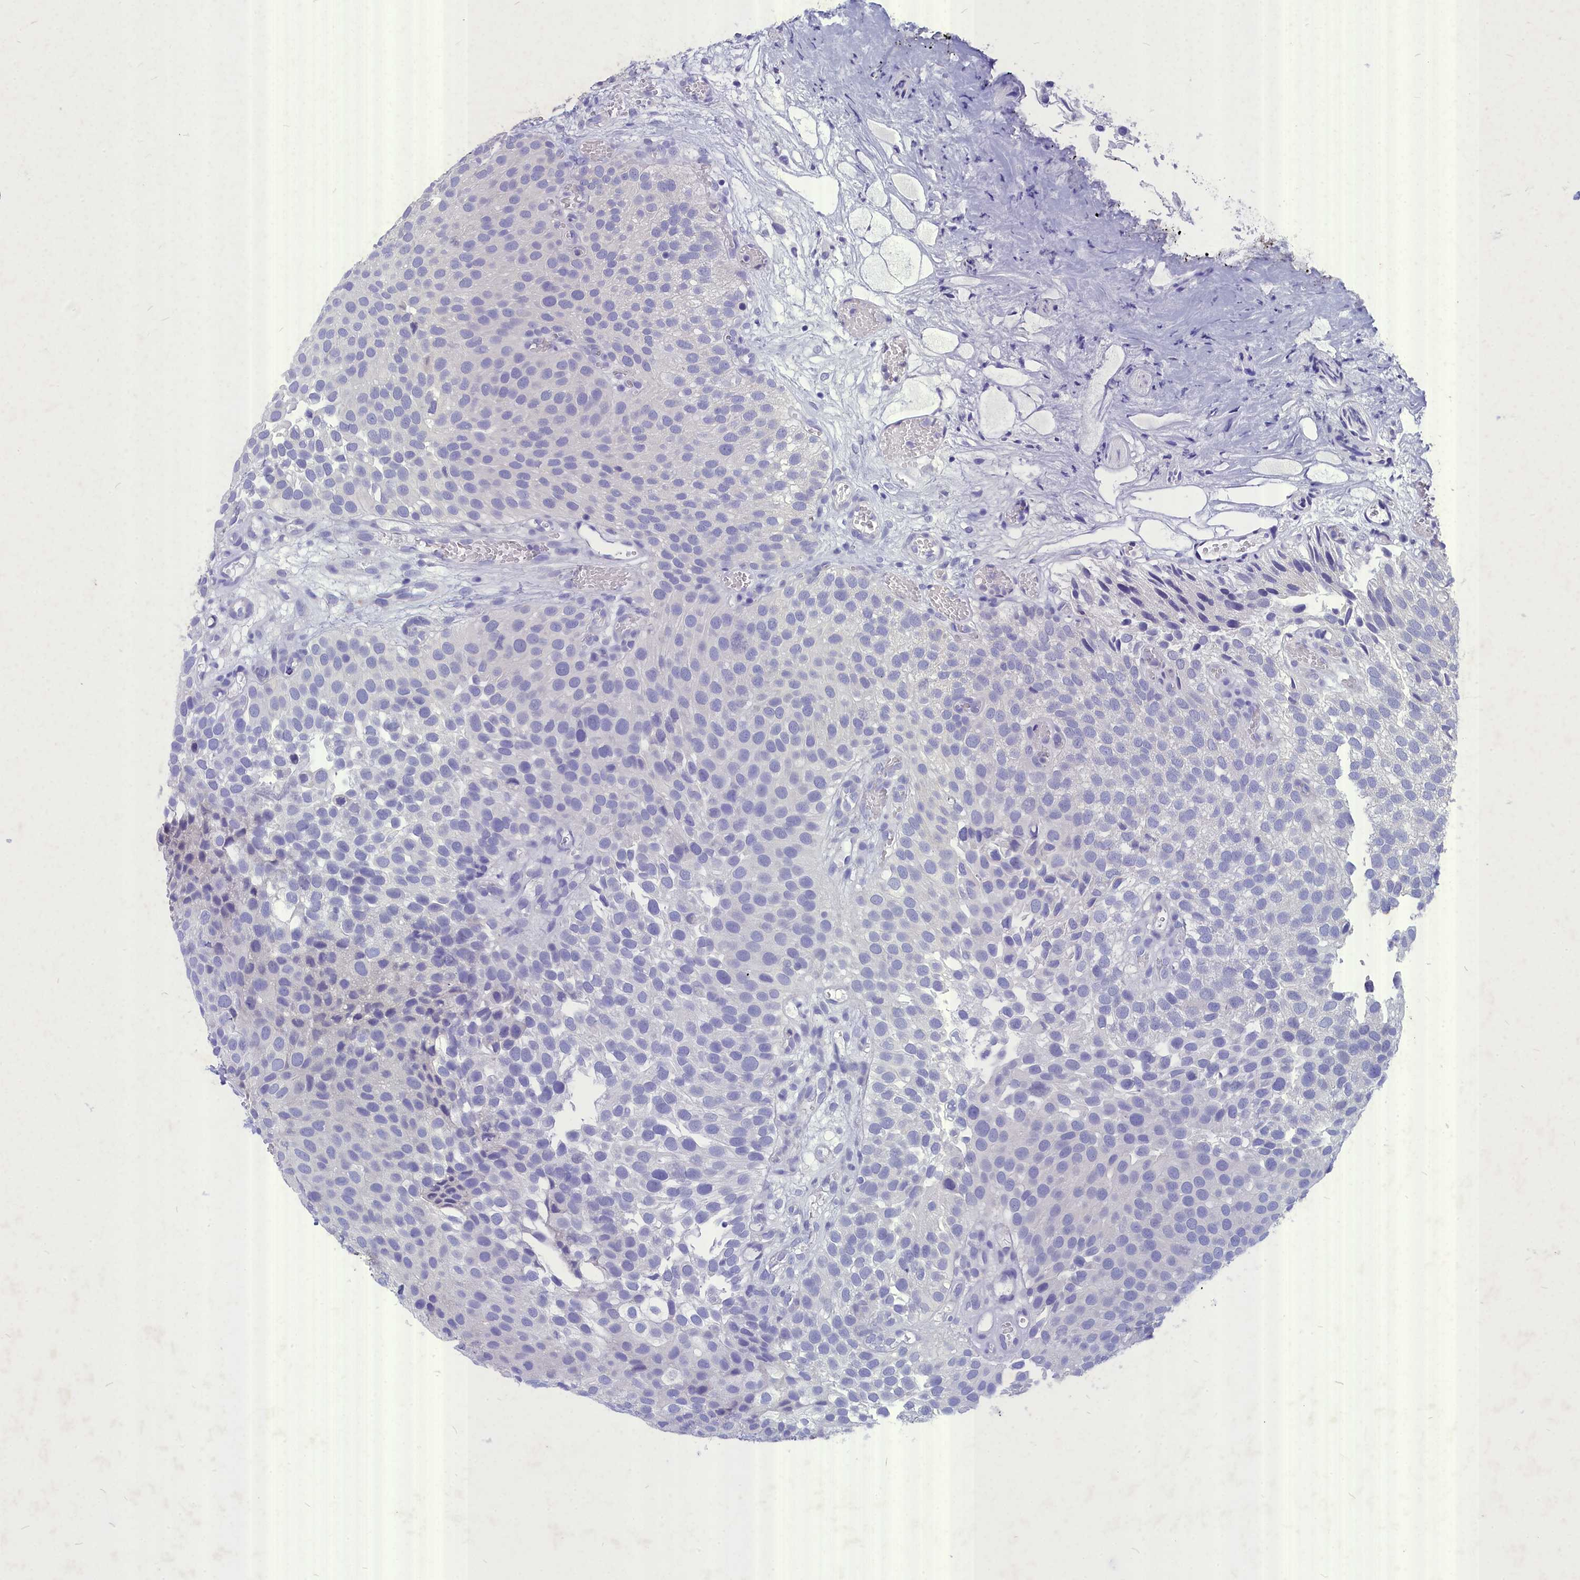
{"staining": {"intensity": "negative", "quantity": "none", "location": "none"}, "tissue": "urothelial cancer", "cell_type": "Tumor cells", "image_type": "cancer", "snomed": [{"axis": "morphology", "description": "Urothelial carcinoma, Low grade"}, {"axis": "topography", "description": "Urinary bladder"}], "caption": "Urothelial carcinoma (low-grade) was stained to show a protein in brown. There is no significant expression in tumor cells.", "gene": "DEFB119", "patient": {"sex": "male", "age": 89}}